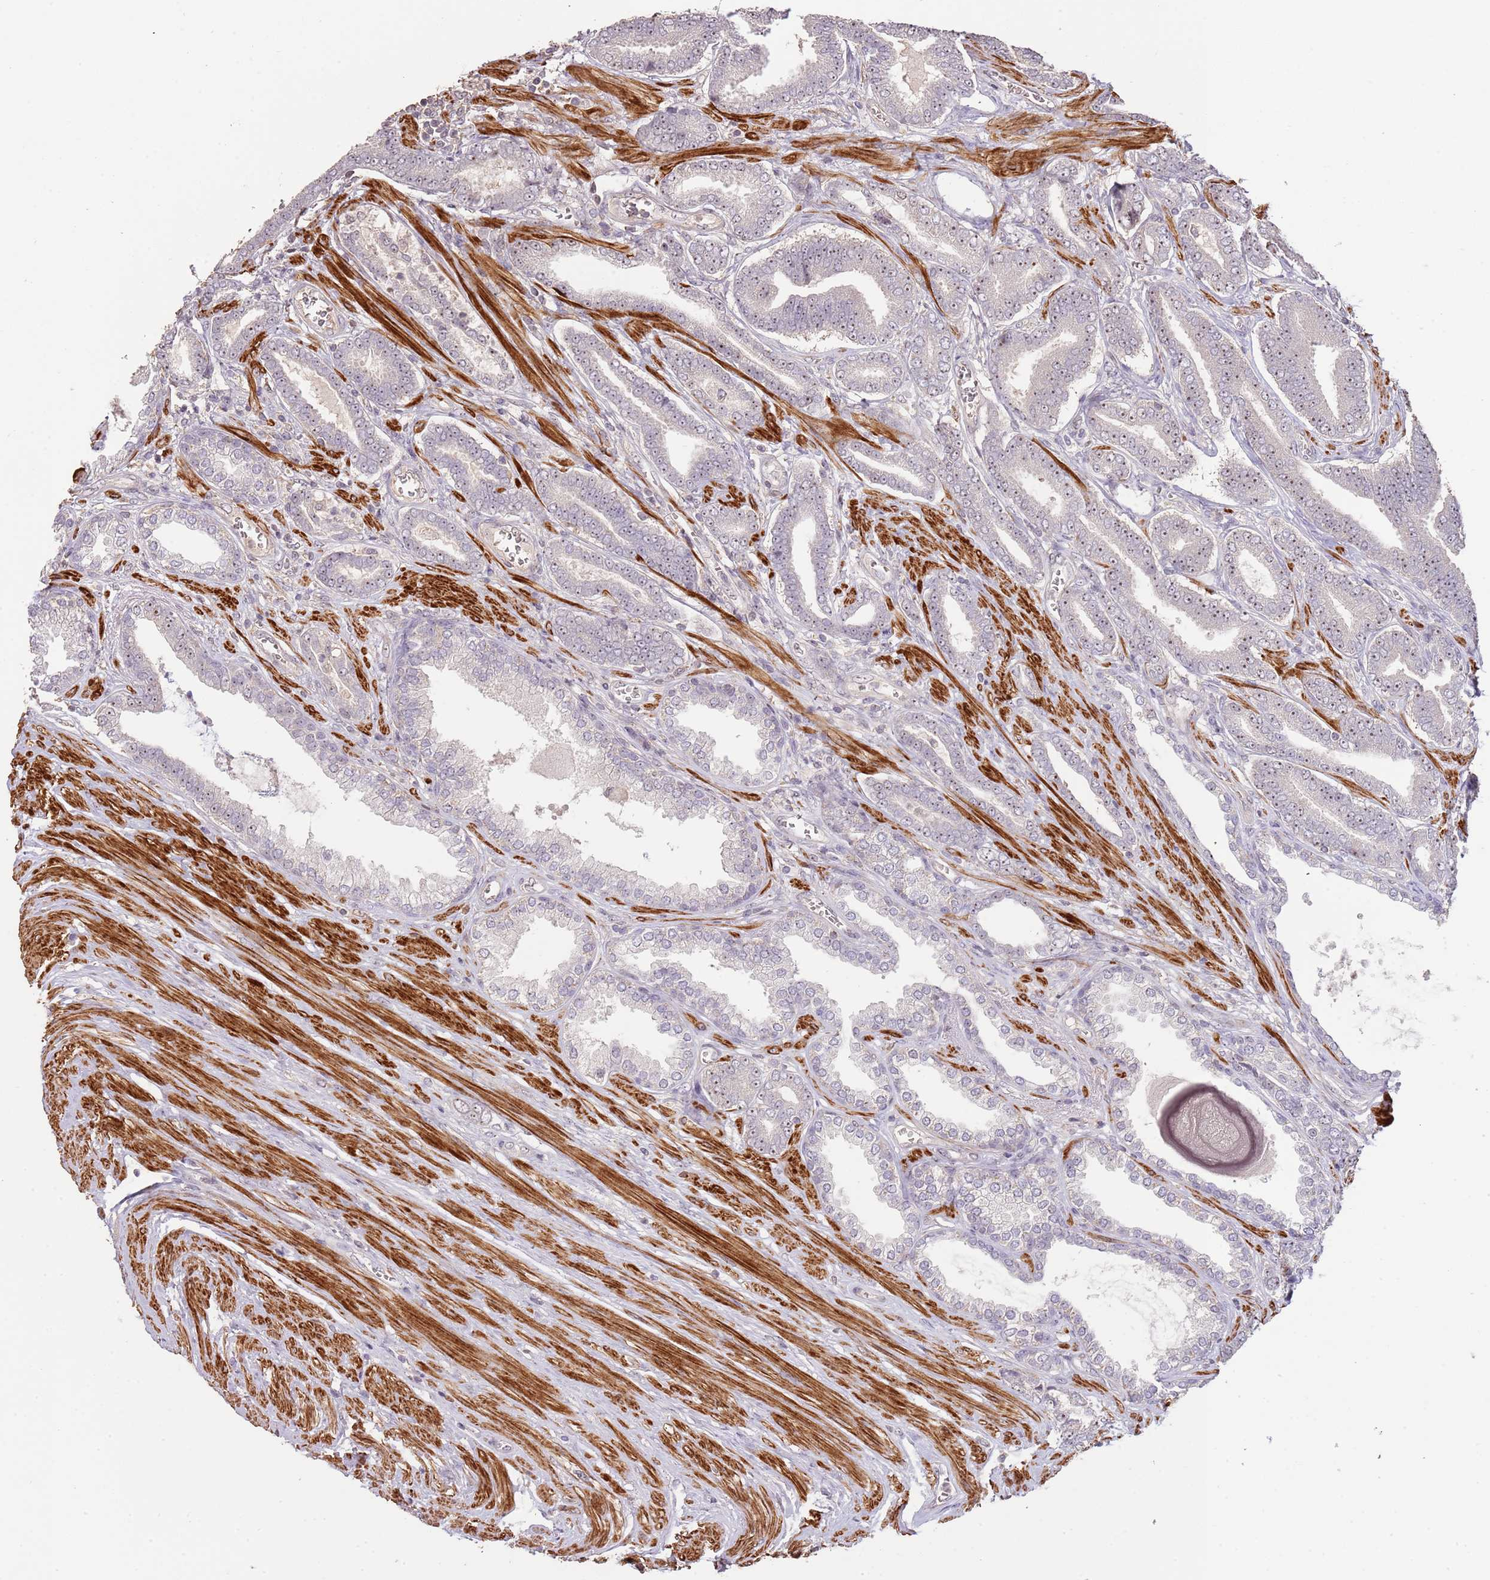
{"staining": {"intensity": "weak", "quantity": "25%-75%", "location": "nuclear"}, "tissue": "prostate cancer", "cell_type": "Tumor cells", "image_type": "cancer", "snomed": [{"axis": "morphology", "description": "Adenocarcinoma, NOS"}, {"axis": "topography", "description": "Prostate and seminal vesicle, NOS"}], "caption": "Prostate cancer (adenocarcinoma) stained with a brown dye demonstrates weak nuclear positive expression in approximately 25%-75% of tumor cells.", "gene": "ADTRP", "patient": {"sex": "male", "age": 76}}